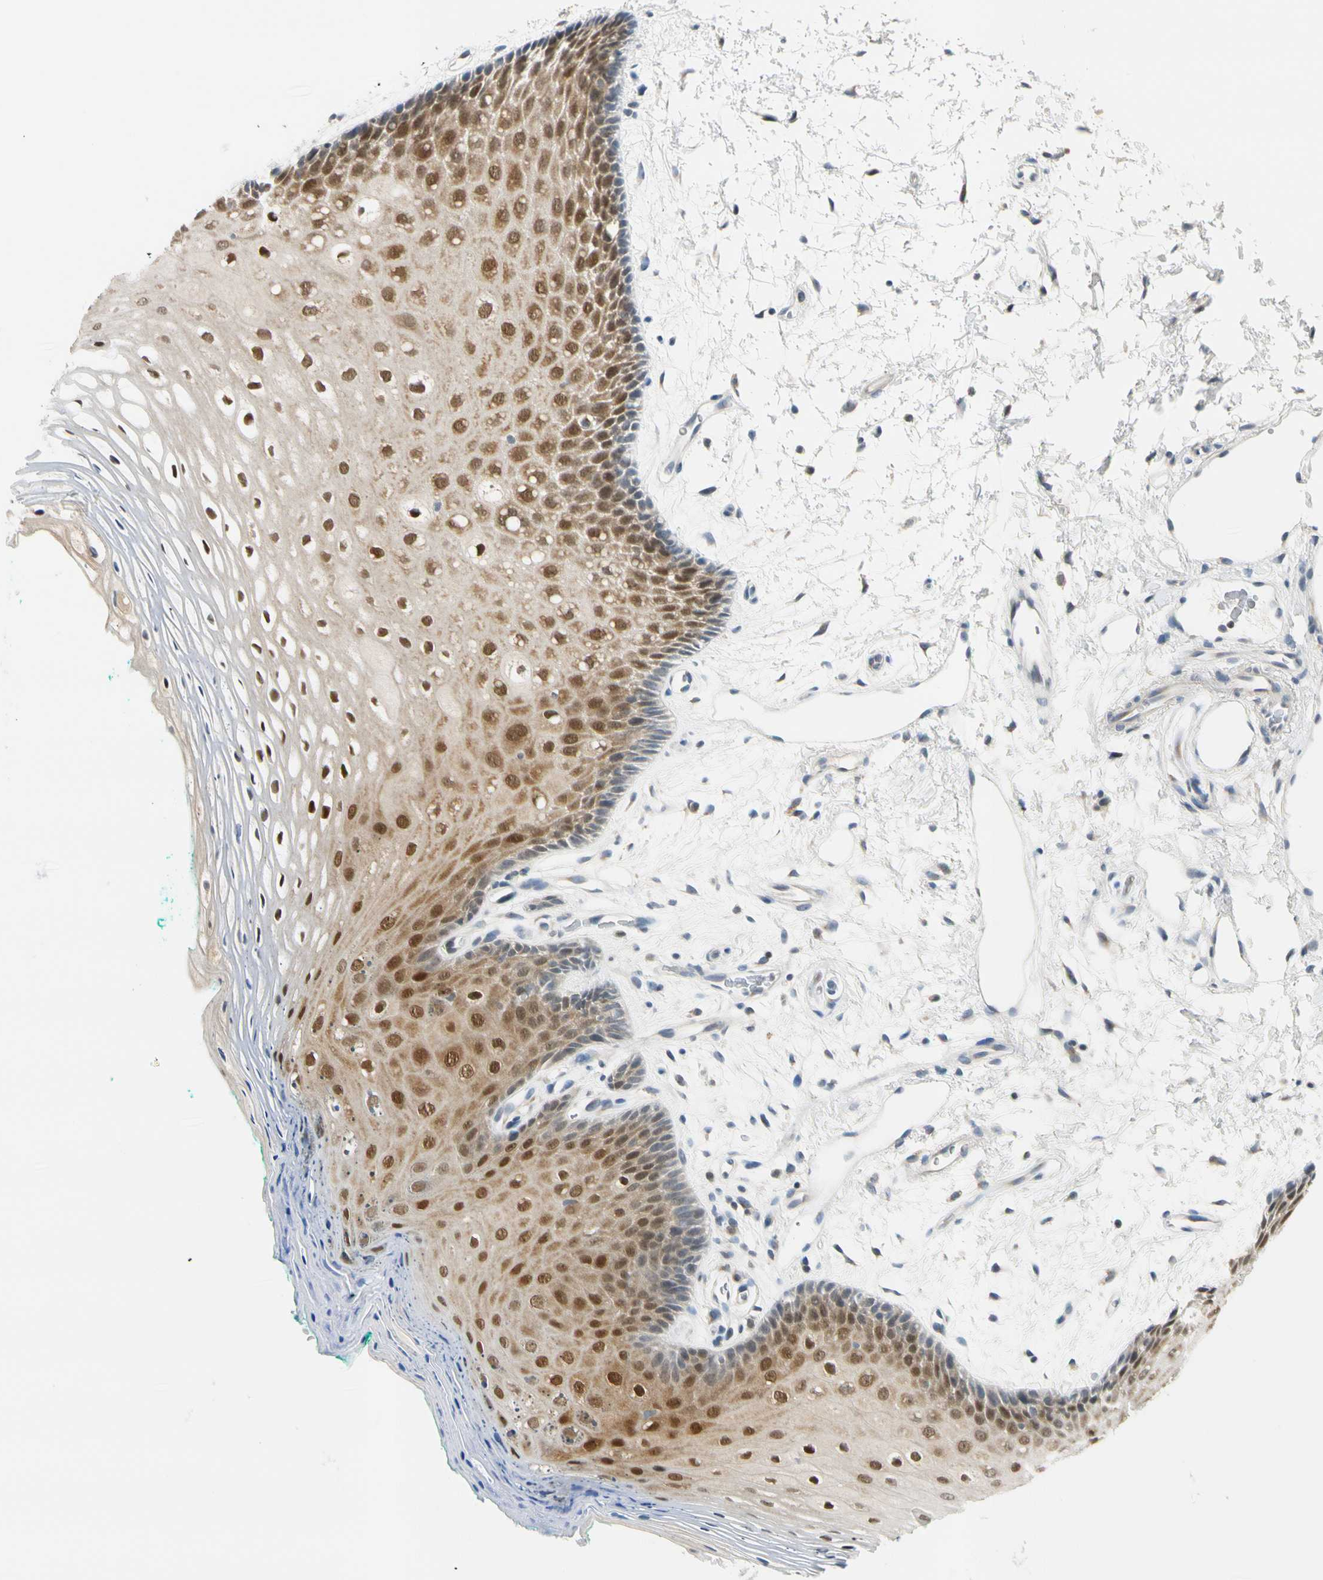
{"staining": {"intensity": "strong", "quantity": ">75%", "location": "cytoplasmic/membranous,nuclear"}, "tissue": "oral mucosa", "cell_type": "Squamous epithelial cells", "image_type": "normal", "snomed": [{"axis": "morphology", "description": "Normal tissue, NOS"}, {"axis": "topography", "description": "Skeletal muscle"}, {"axis": "topography", "description": "Oral tissue"}, {"axis": "topography", "description": "Peripheral nerve tissue"}], "caption": "The photomicrograph displays a brown stain indicating the presence of a protein in the cytoplasmic/membranous,nuclear of squamous epithelial cells in oral mucosa.", "gene": "RPS6KB2", "patient": {"sex": "female", "age": 84}}